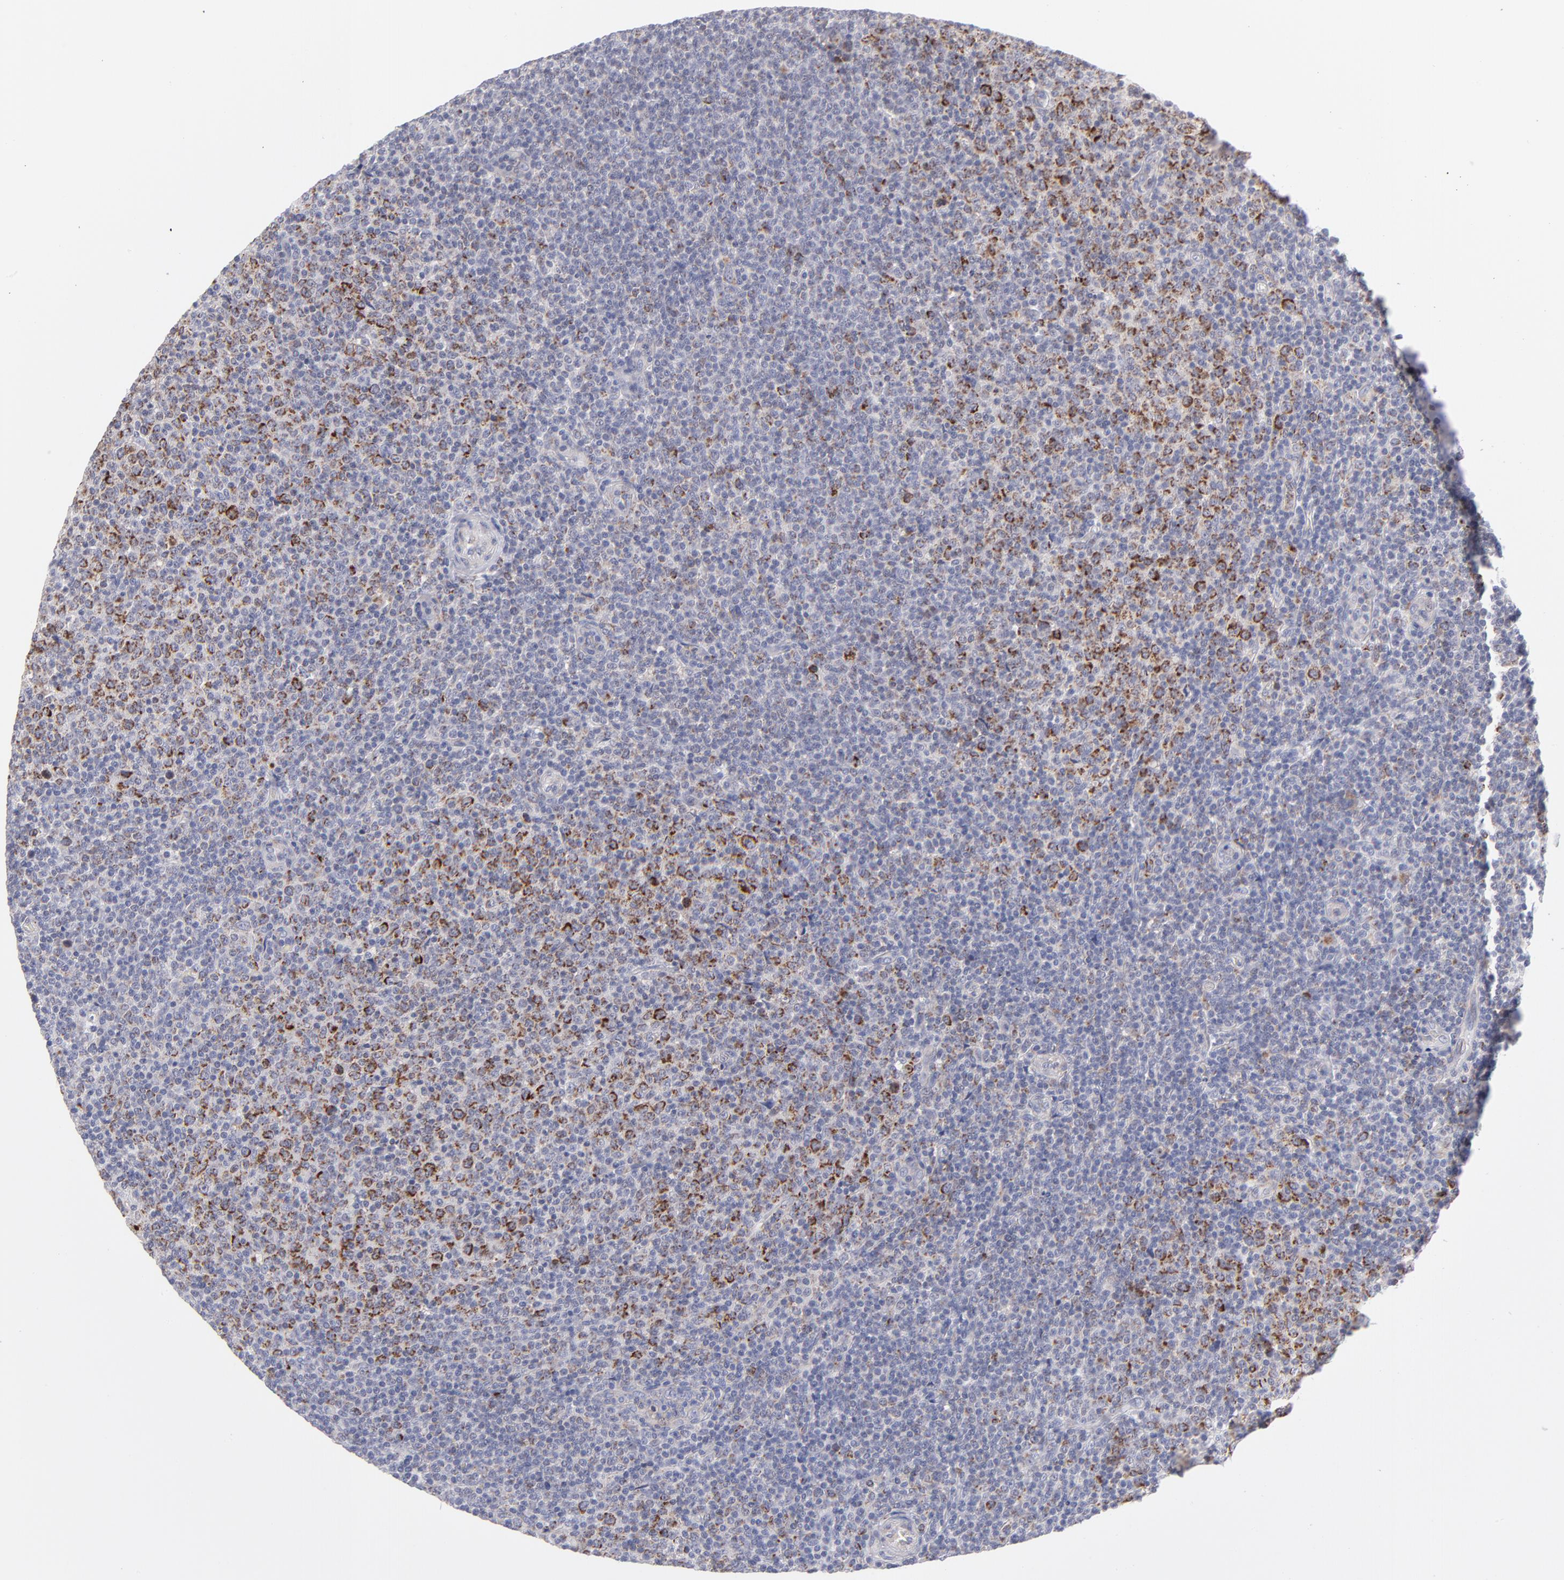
{"staining": {"intensity": "strong", "quantity": "25%-75%", "location": "cytoplasmic/membranous"}, "tissue": "lymphoma", "cell_type": "Tumor cells", "image_type": "cancer", "snomed": [{"axis": "morphology", "description": "Malignant lymphoma, non-Hodgkin's type, Low grade"}, {"axis": "topography", "description": "Lymph node"}], "caption": "The image displays staining of malignant lymphoma, non-Hodgkin's type (low-grade), revealing strong cytoplasmic/membranous protein expression (brown color) within tumor cells. (DAB = brown stain, brightfield microscopy at high magnification).", "gene": "MTHFD2", "patient": {"sex": "male", "age": 70}}